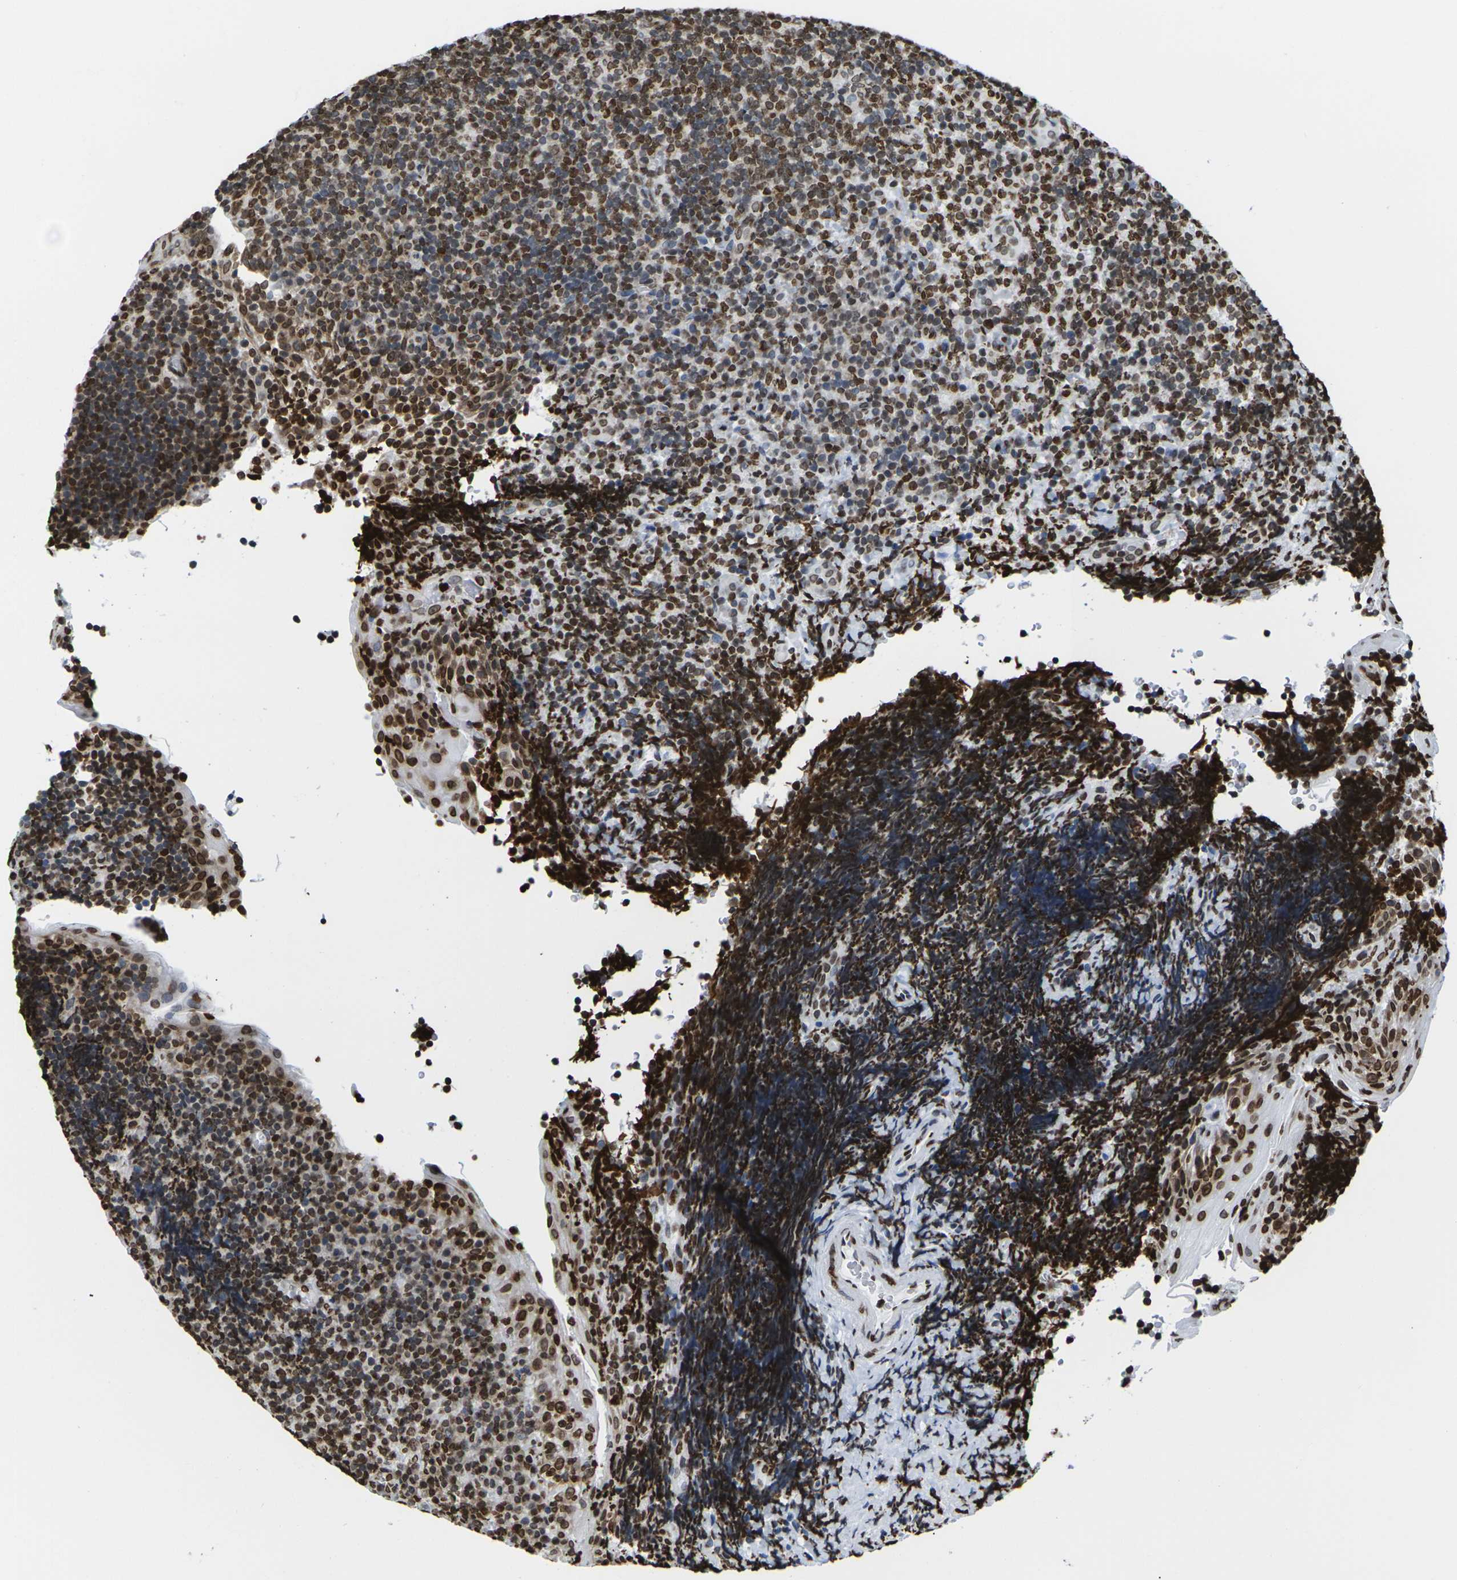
{"staining": {"intensity": "strong", "quantity": ">75%", "location": "cytoplasmic/membranous,nuclear"}, "tissue": "tonsil", "cell_type": "Germinal center cells", "image_type": "normal", "snomed": [{"axis": "morphology", "description": "Normal tissue, NOS"}, {"axis": "topography", "description": "Tonsil"}], "caption": "Tonsil stained for a protein (brown) exhibits strong cytoplasmic/membranous,nuclear positive positivity in approximately >75% of germinal center cells.", "gene": "H2AC21", "patient": {"sex": "male", "age": 37}}